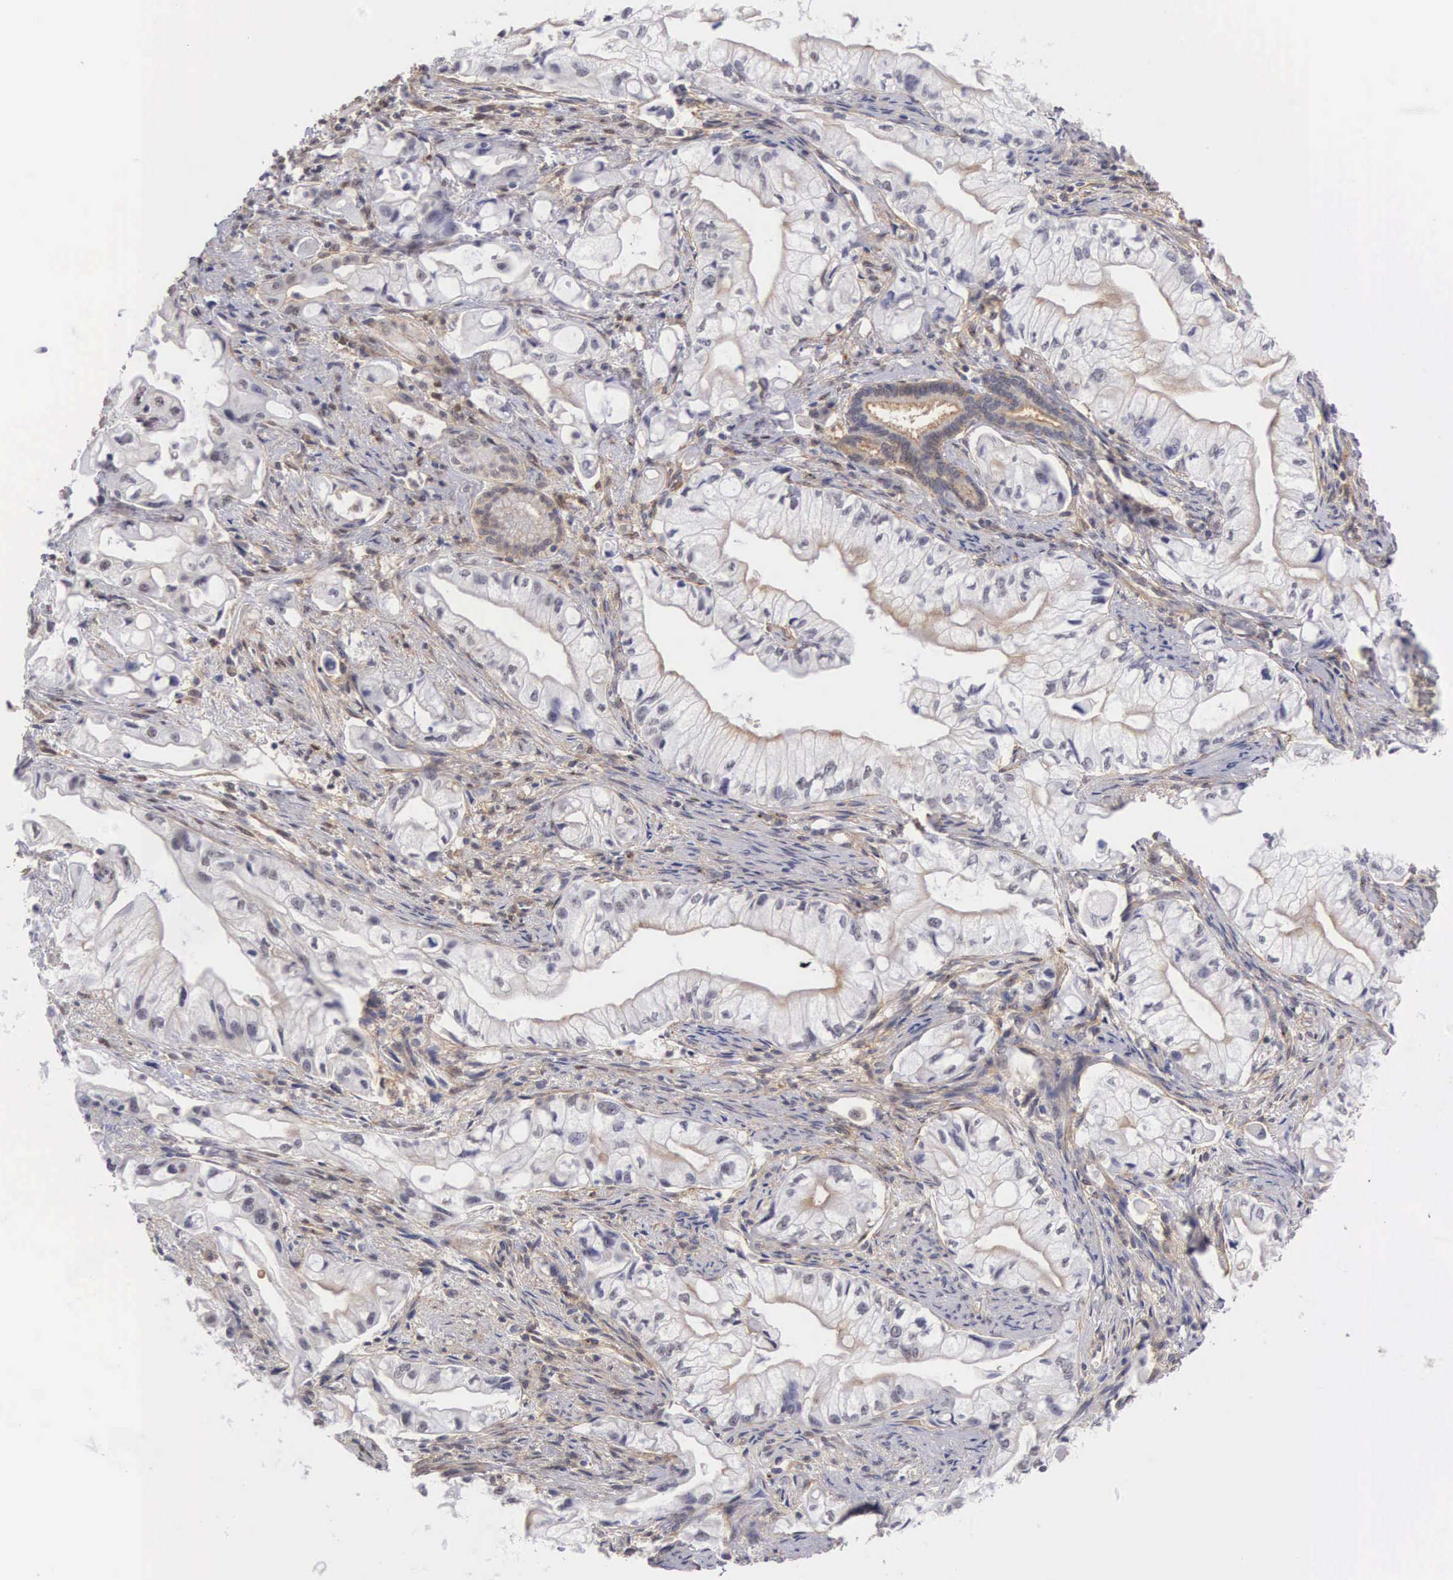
{"staining": {"intensity": "weak", "quantity": "<25%", "location": "cytoplasmic/membranous"}, "tissue": "pancreatic cancer", "cell_type": "Tumor cells", "image_type": "cancer", "snomed": [{"axis": "morphology", "description": "Adenocarcinoma, NOS"}, {"axis": "topography", "description": "Pancreas"}], "caption": "There is no significant staining in tumor cells of adenocarcinoma (pancreatic).", "gene": "NR4A2", "patient": {"sex": "male", "age": 79}}